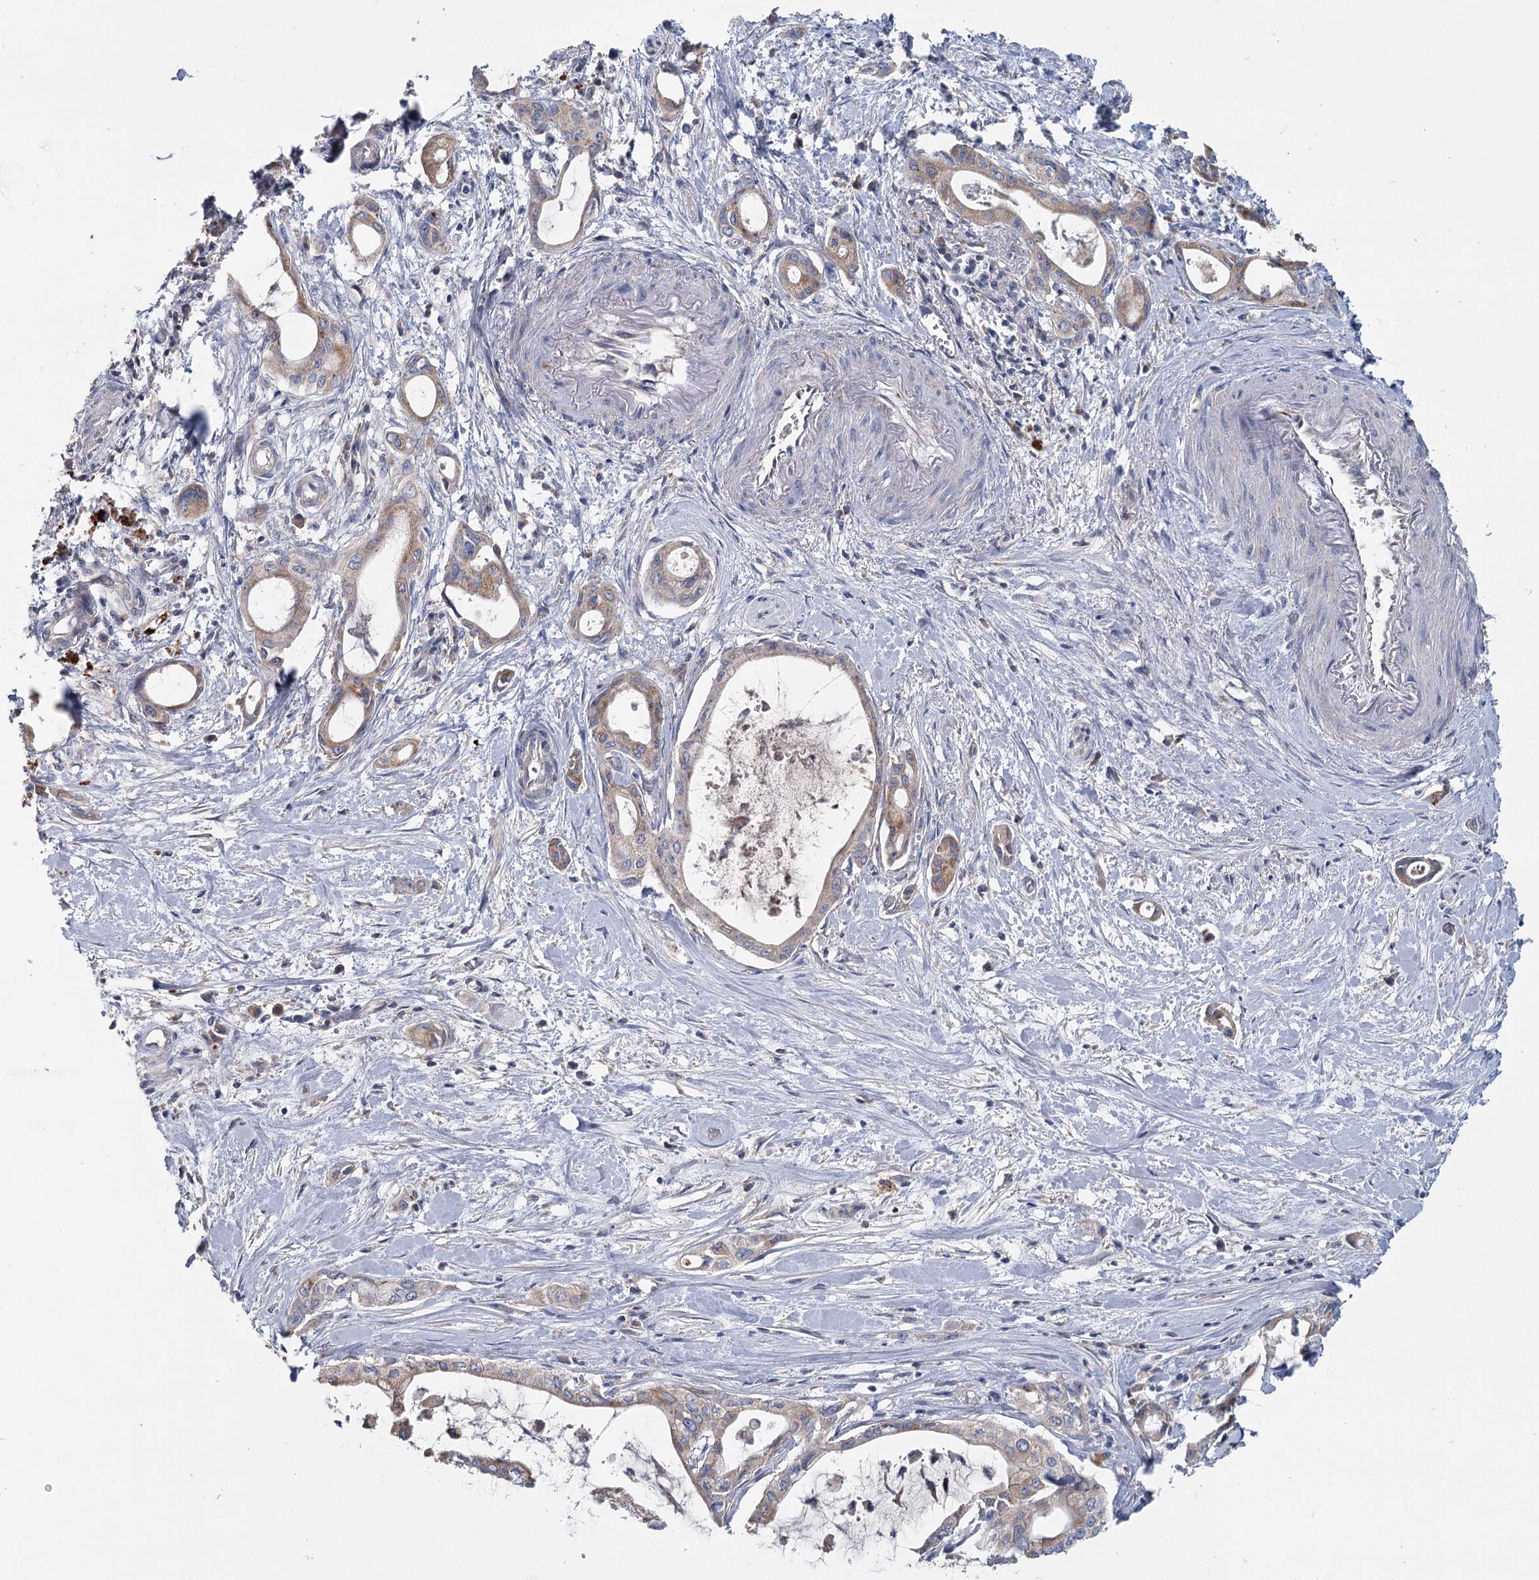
{"staining": {"intensity": "weak", "quantity": "25%-75%", "location": "cytoplasmic/membranous"}, "tissue": "pancreatic cancer", "cell_type": "Tumor cells", "image_type": "cancer", "snomed": [{"axis": "morphology", "description": "Adenocarcinoma, NOS"}, {"axis": "topography", "description": "Pancreas"}], "caption": "Tumor cells exhibit weak cytoplasmic/membranous positivity in about 25%-75% of cells in adenocarcinoma (pancreatic). Nuclei are stained in blue.", "gene": "ANKRD16", "patient": {"sex": "male", "age": 72}}